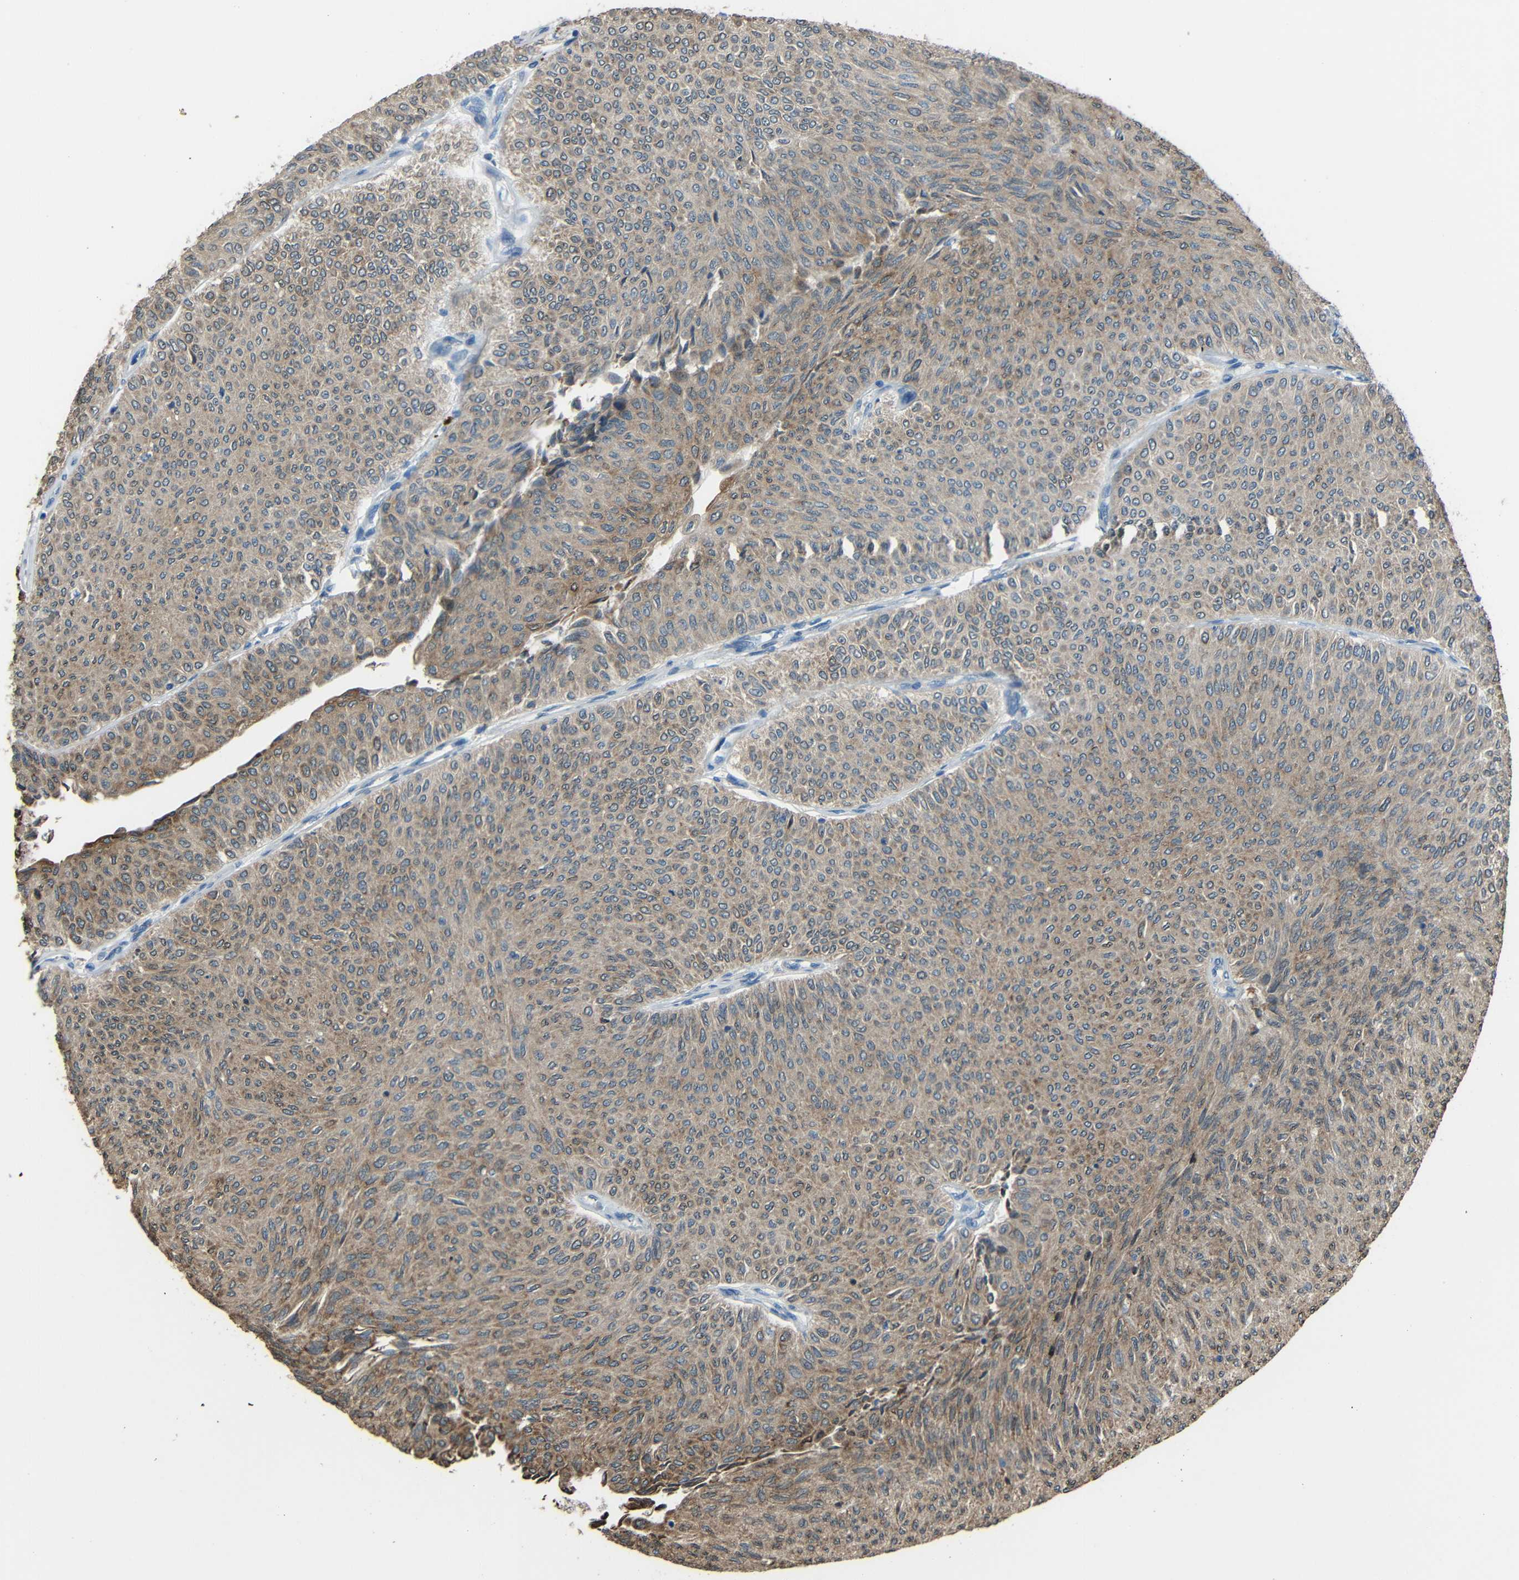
{"staining": {"intensity": "moderate", "quantity": "25%-75%", "location": "cytoplasmic/membranous"}, "tissue": "urothelial cancer", "cell_type": "Tumor cells", "image_type": "cancer", "snomed": [{"axis": "morphology", "description": "Urothelial carcinoma, Low grade"}, {"axis": "topography", "description": "Urinary bladder"}], "caption": "Immunohistochemistry (DAB (3,3'-diaminobenzidine)) staining of human urothelial carcinoma (low-grade) exhibits moderate cytoplasmic/membranous protein staining in approximately 25%-75% of tumor cells. The staining was performed using DAB (3,3'-diaminobenzidine), with brown indicating positive protein expression. Nuclei are stained blue with hematoxylin.", "gene": "STBD1", "patient": {"sex": "male", "age": 78}}